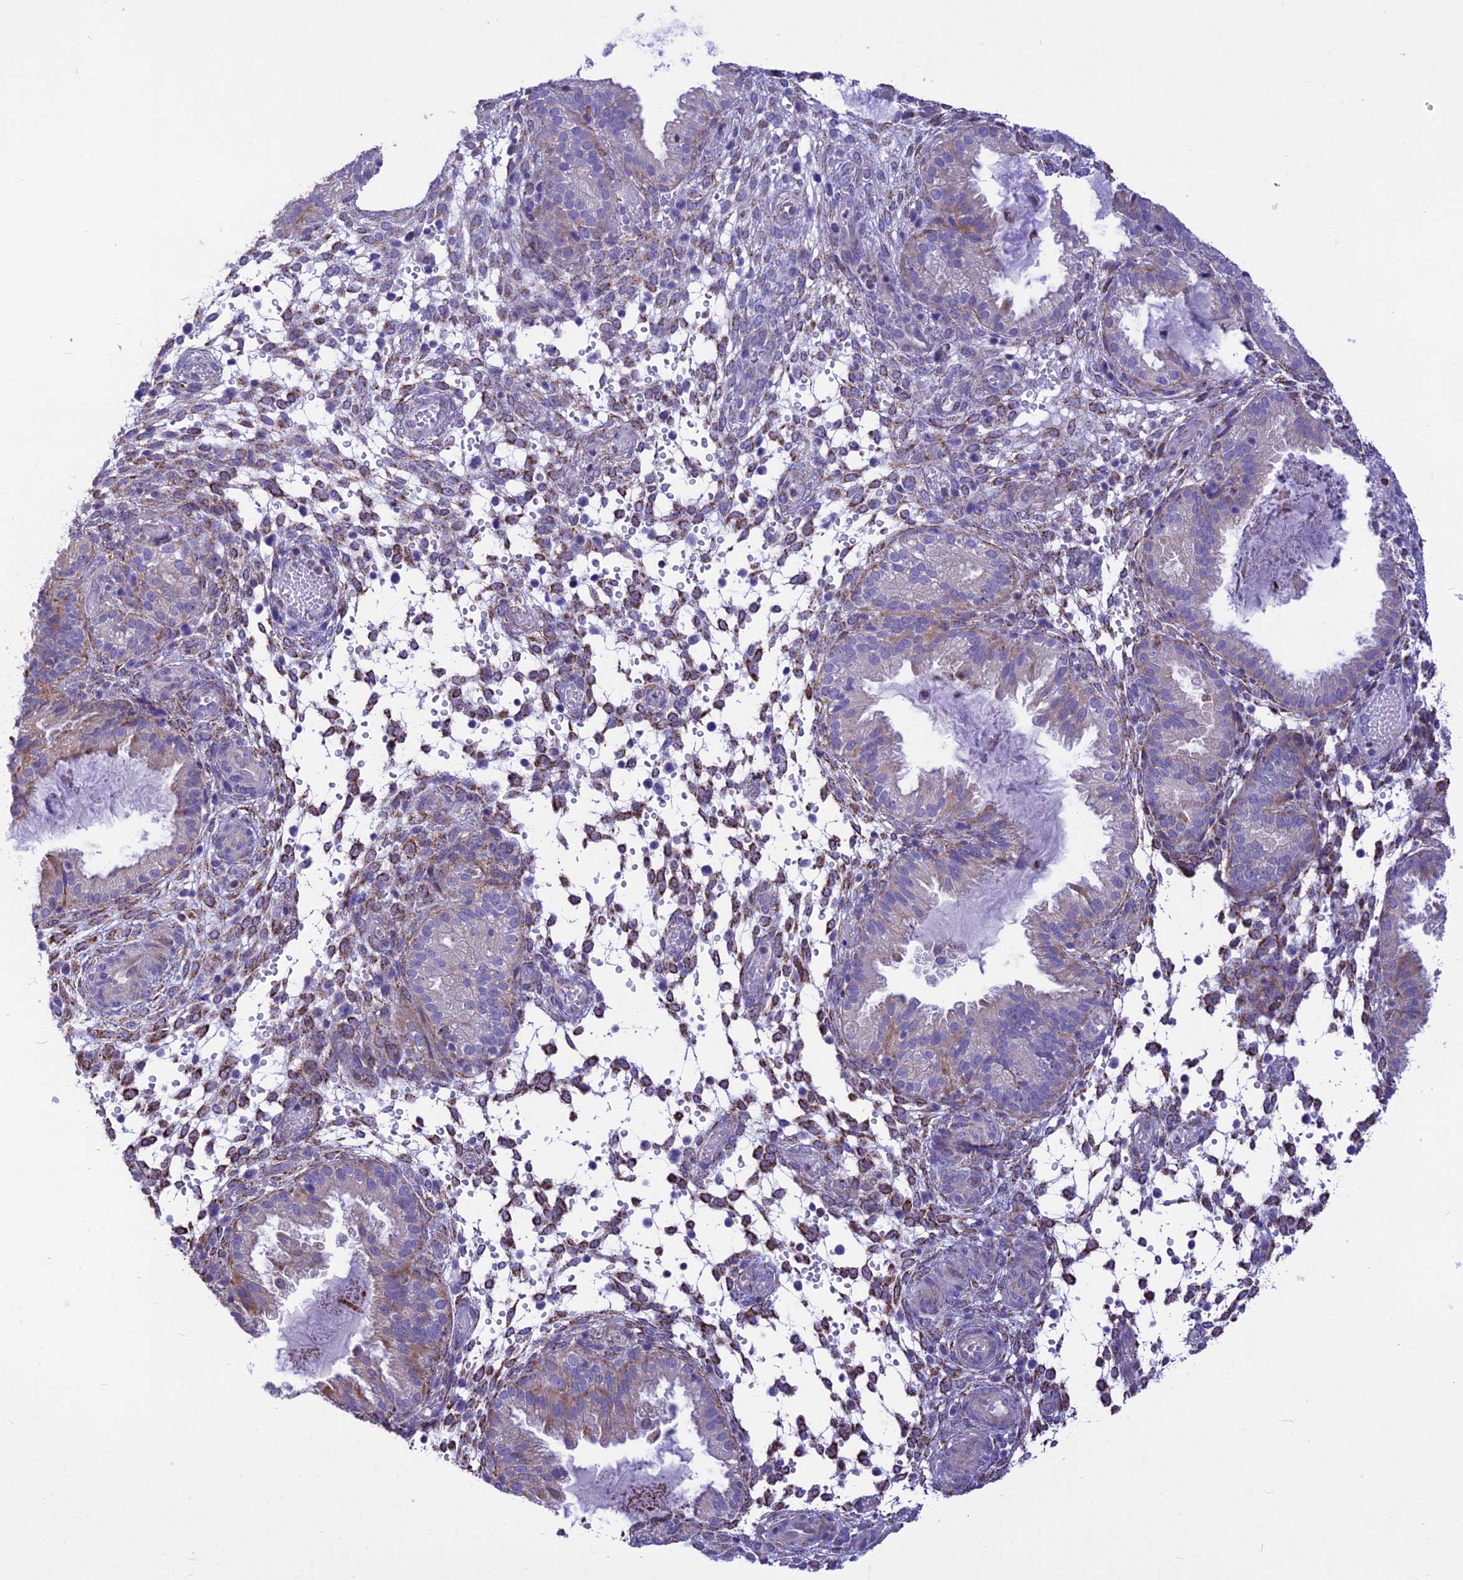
{"staining": {"intensity": "moderate", "quantity": "25%-75%", "location": "cytoplasmic/membranous"}, "tissue": "endometrium", "cell_type": "Cells in endometrial stroma", "image_type": "normal", "snomed": [{"axis": "morphology", "description": "Normal tissue, NOS"}, {"axis": "topography", "description": "Endometrium"}], "caption": "Unremarkable endometrium exhibits moderate cytoplasmic/membranous positivity in about 25%-75% of cells in endometrial stroma, visualized by immunohistochemistry.", "gene": "DOC2B", "patient": {"sex": "female", "age": 33}}